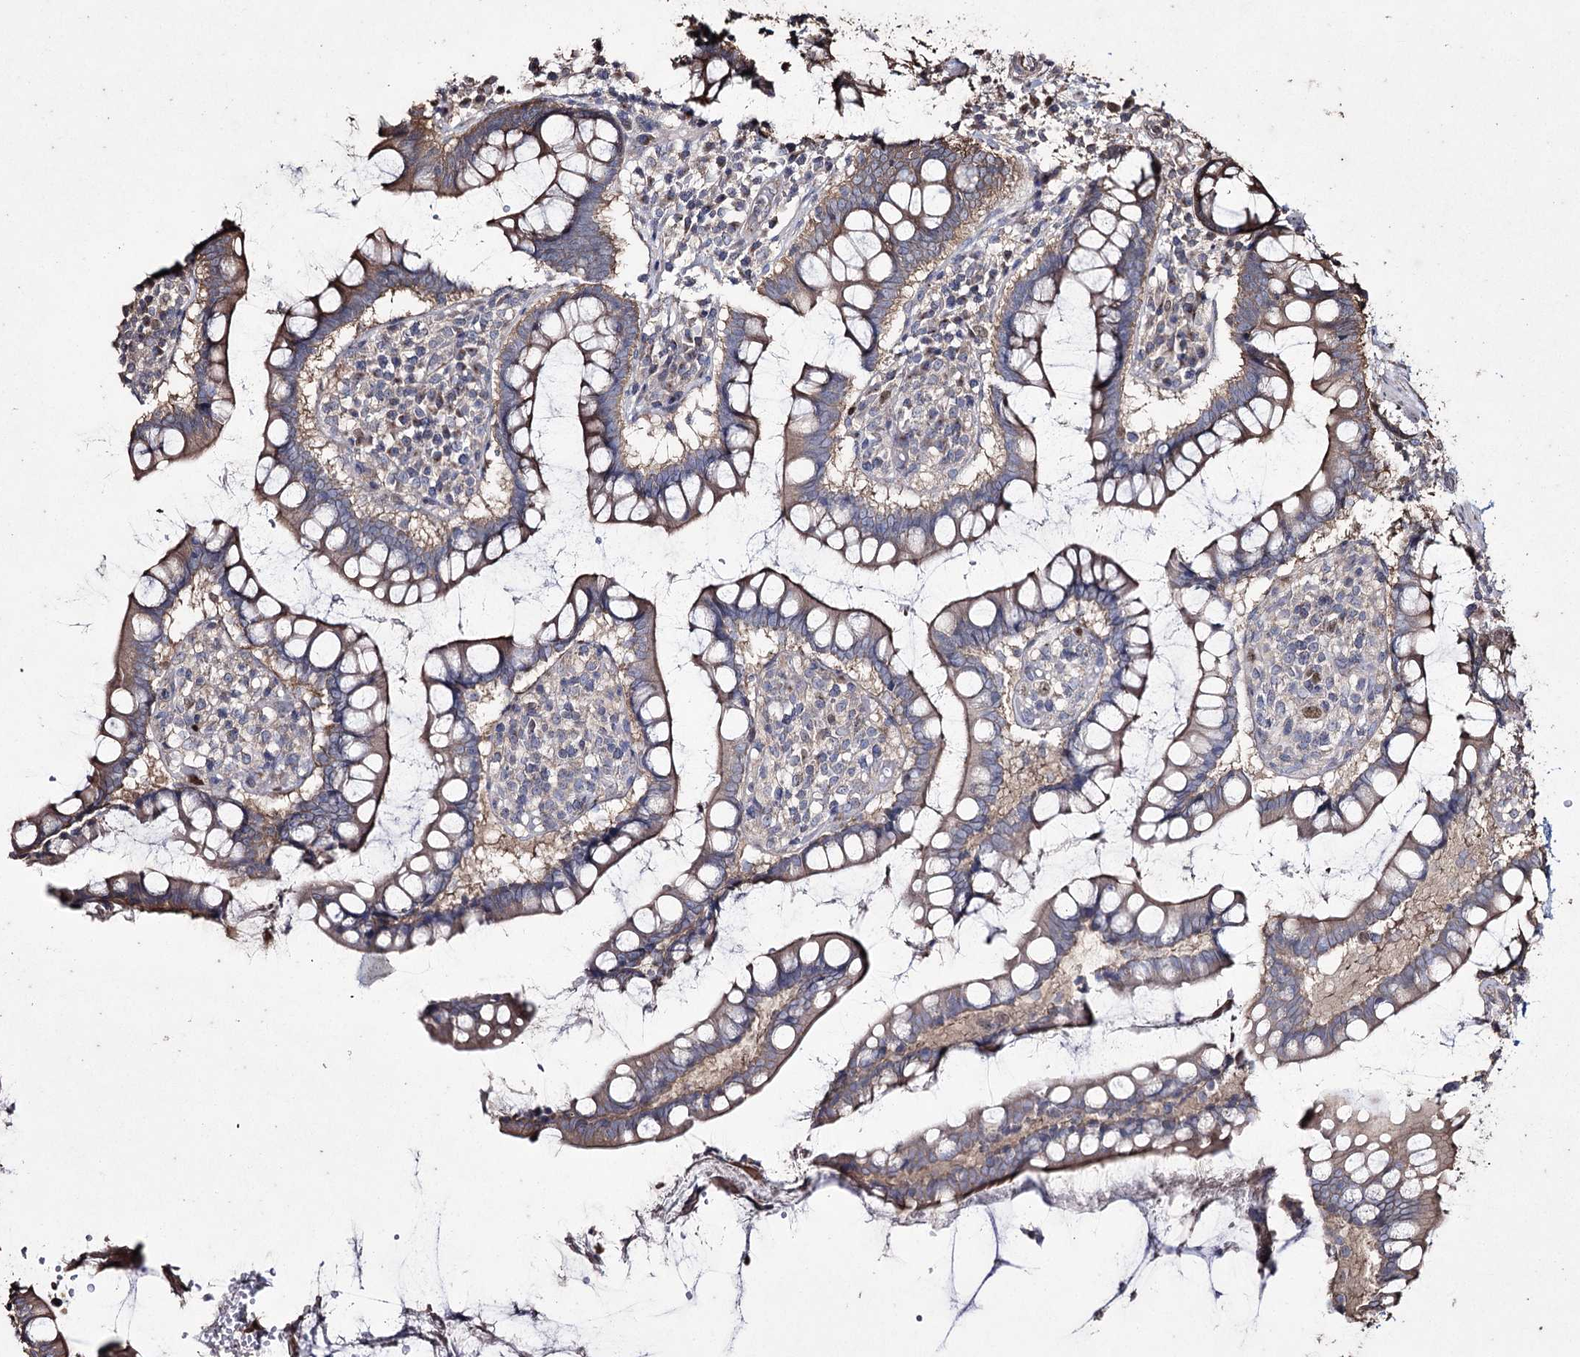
{"staining": {"intensity": "moderate", "quantity": ">75%", "location": "cytoplasmic/membranous"}, "tissue": "colon", "cell_type": "Endothelial cells", "image_type": "normal", "snomed": [{"axis": "morphology", "description": "Normal tissue, NOS"}, {"axis": "topography", "description": "Colon"}], "caption": "Immunohistochemistry histopathology image of benign colon: human colon stained using immunohistochemistry exhibits medium levels of moderate protein expression localized specifically in the cytoplasmic/membranous of endothelial cells, appearing as a cytoplasmic/membranous brown color.", "gene": "PRC1", "patient": {"sex": "female", "age": 79}}